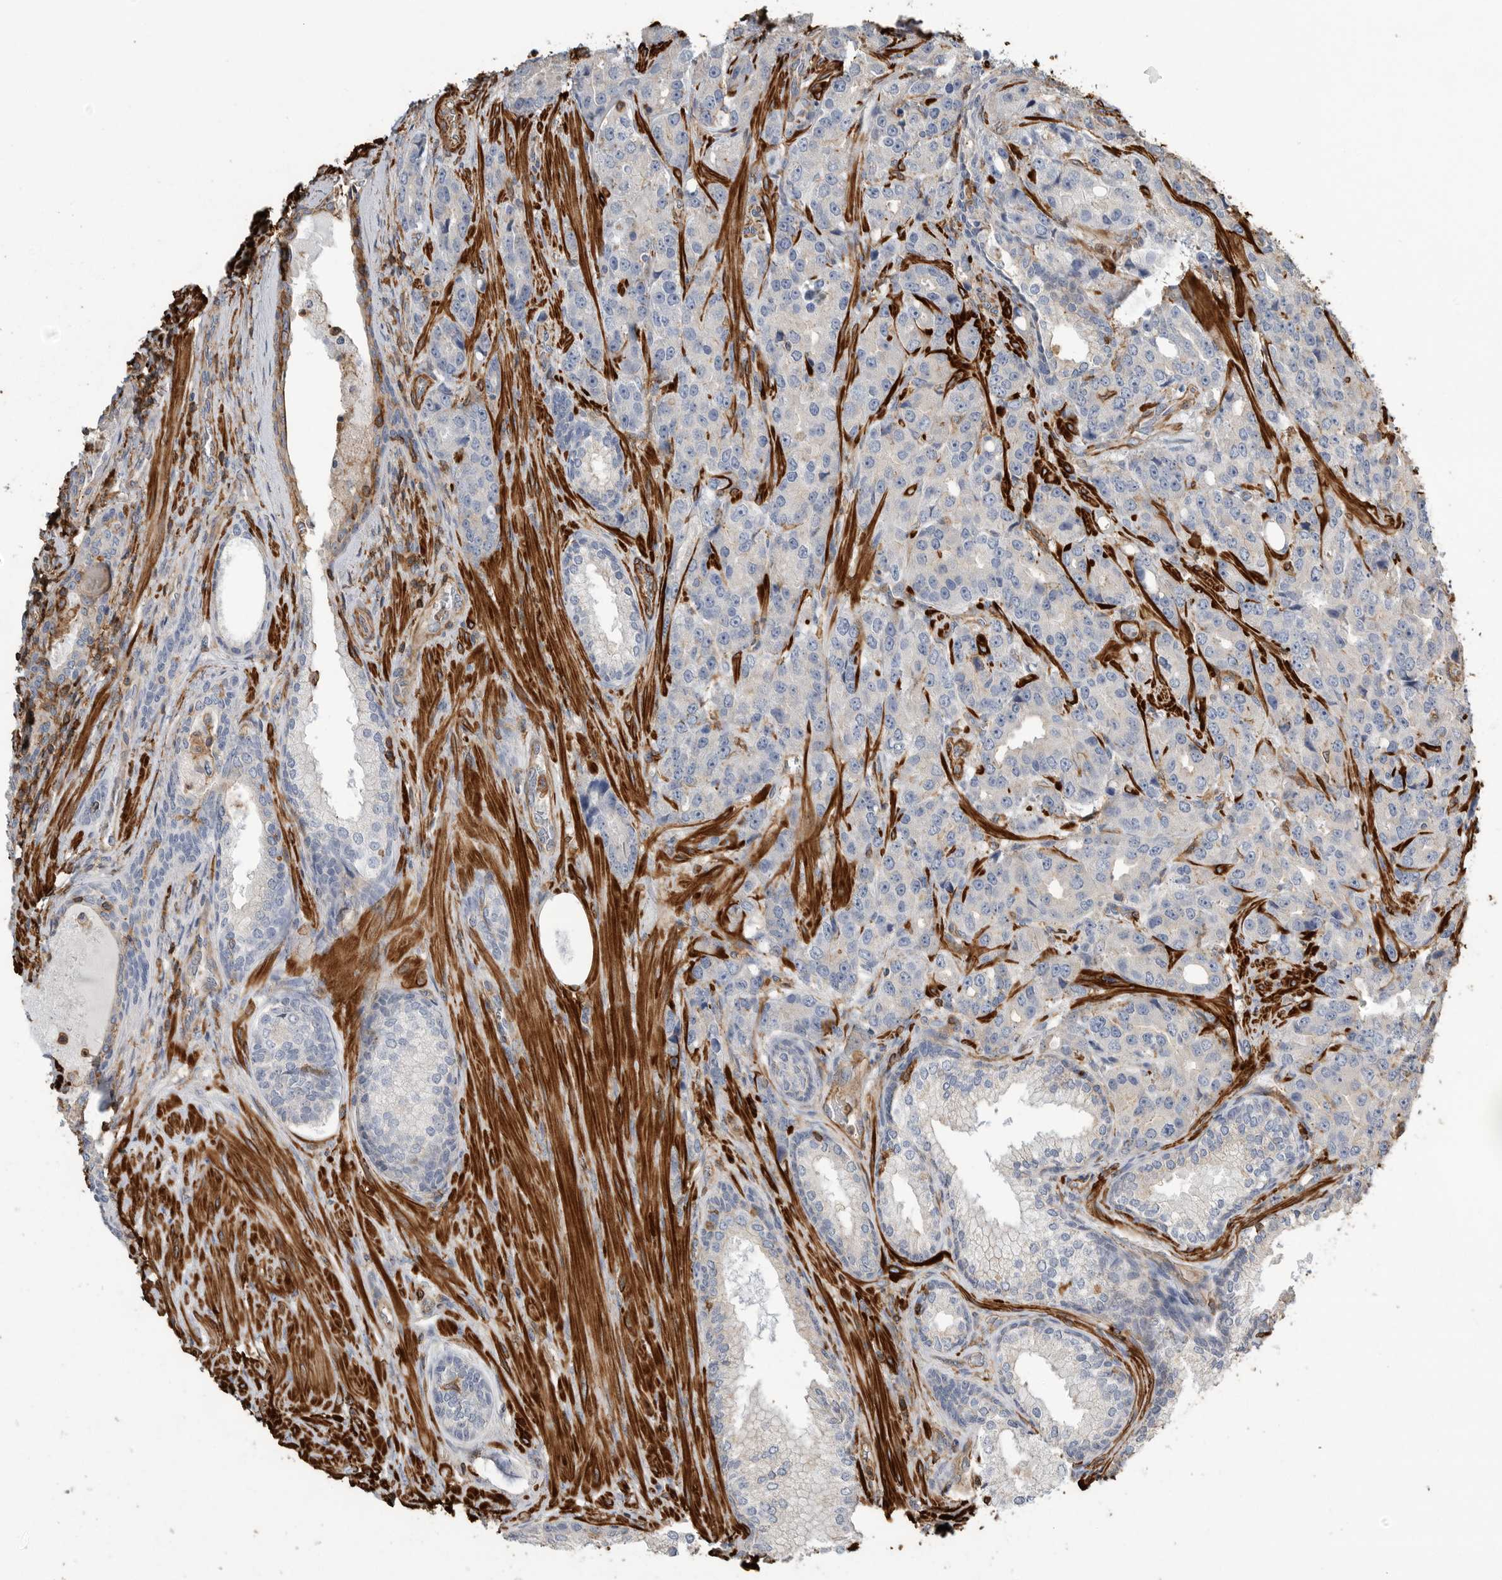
{"staining": {"intensity": "negative", "quantity": "none", "location": "none"}, "tissue": "prostate cancer", "cell_type": "Tumor cells", "image_type": "cancer", "snomed": [{"axis": "morphology", "description": "Adenocarcinoma, High grade"}, {"axis": "topography", "description": "Prostate"}], "caption": "There is no significant staining in tumor cells of high-grade adenocarcinoma (prostate).", "gene": "GPER1", "patient": {"sex": "male", "age": 60}}